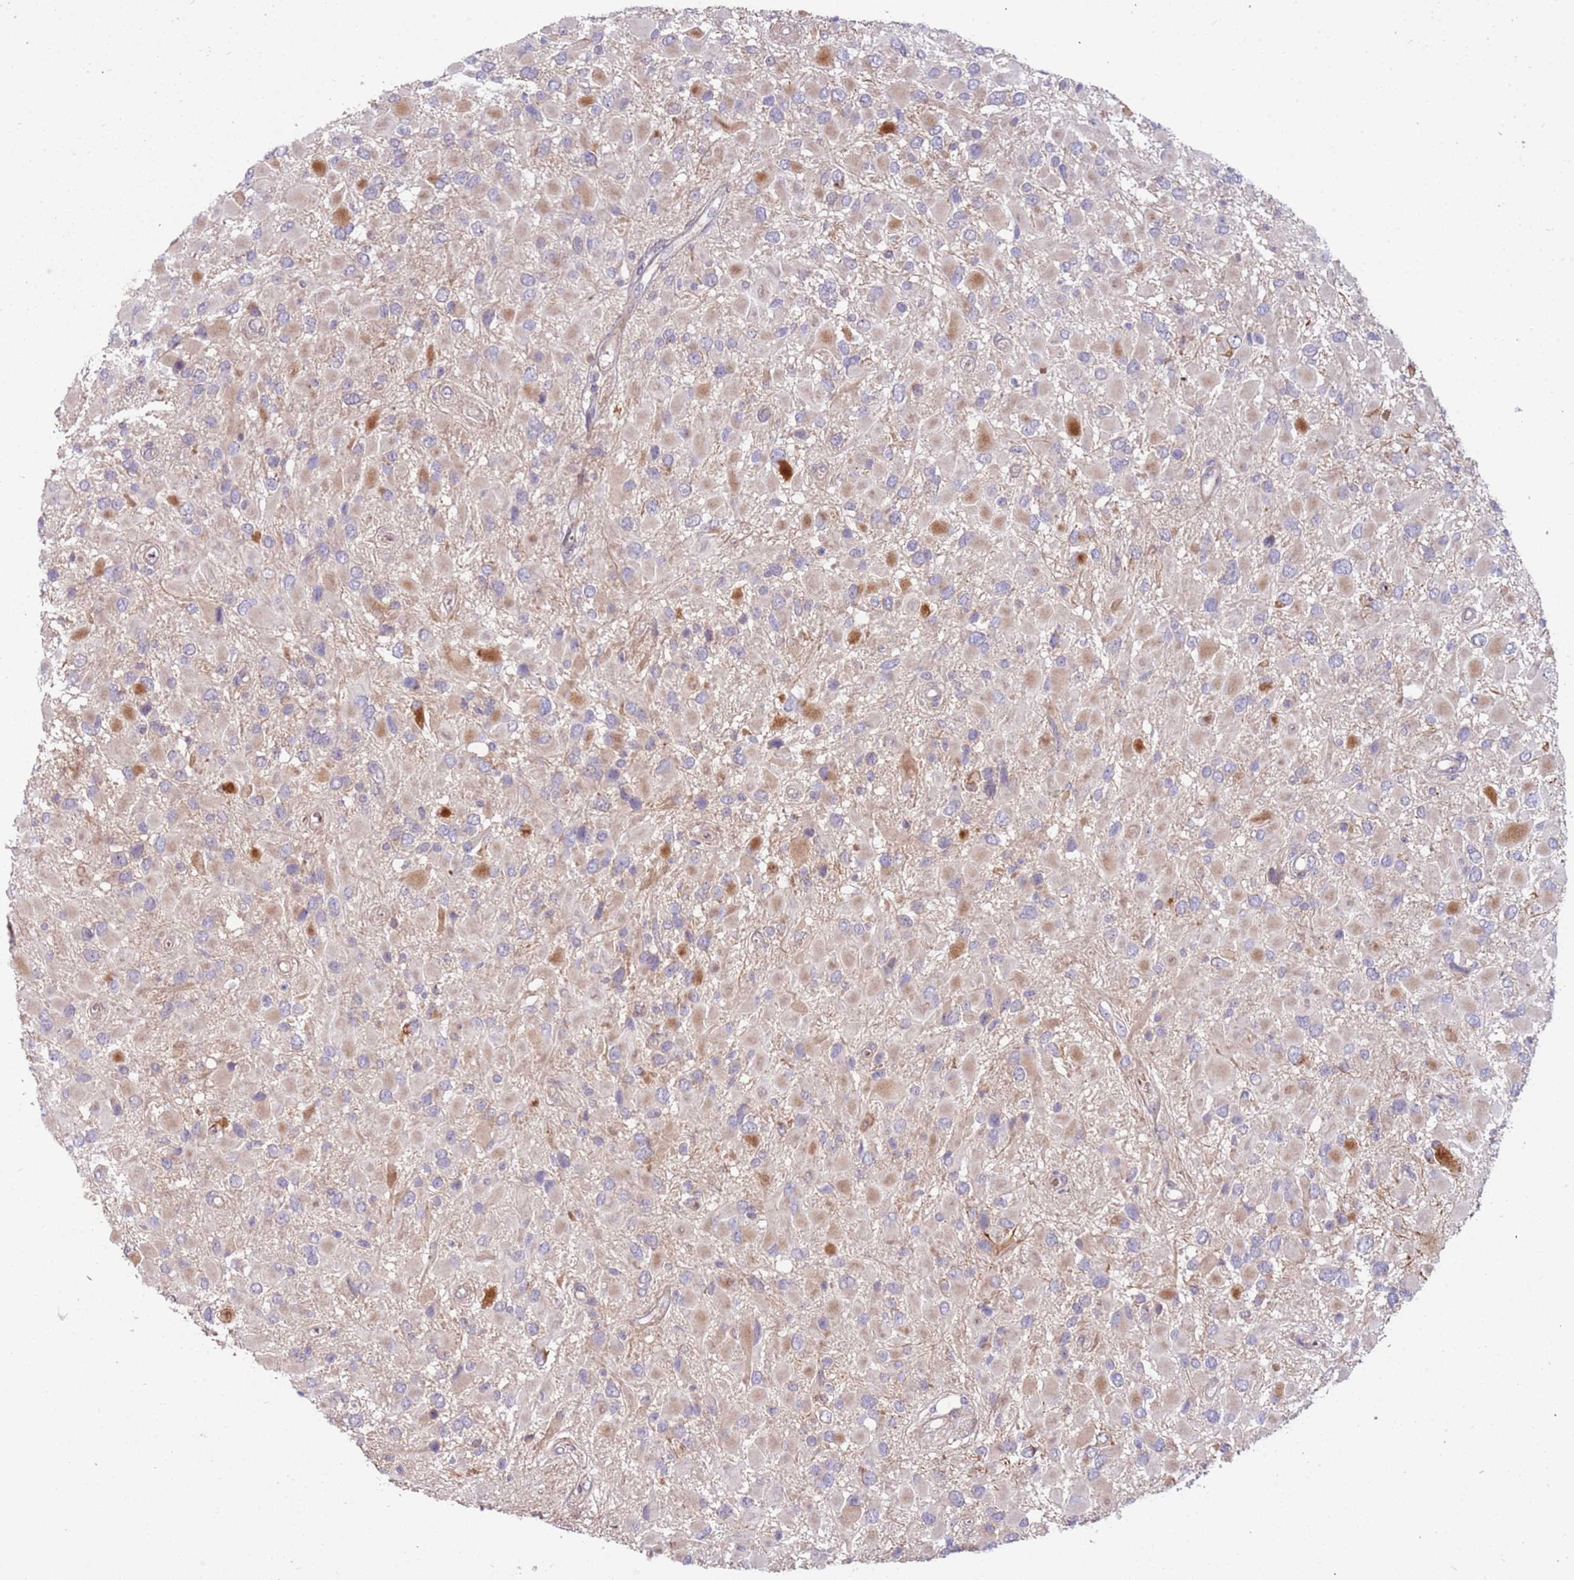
{"staining": {"intensity": "moderate", "quantity": "<25%", "location": "cytoplasmic/membranous"}, "tissue": "glioma", "cell_type": "Tumor cells", "image_type": "cancer", "snomed": [{"axis": "morphology", "description": "Glioma, malignant, High grade"}, {"axis": "topography", "description": "Brain"}], "caption": "Immunohistochemical staining of glioma reveals low levels of moderate cytoplasmic/membranous expression in about <25% of tumor cells.", "gene": "TRAPPC6B", "patient": {"sex": "male", "age": 53}}